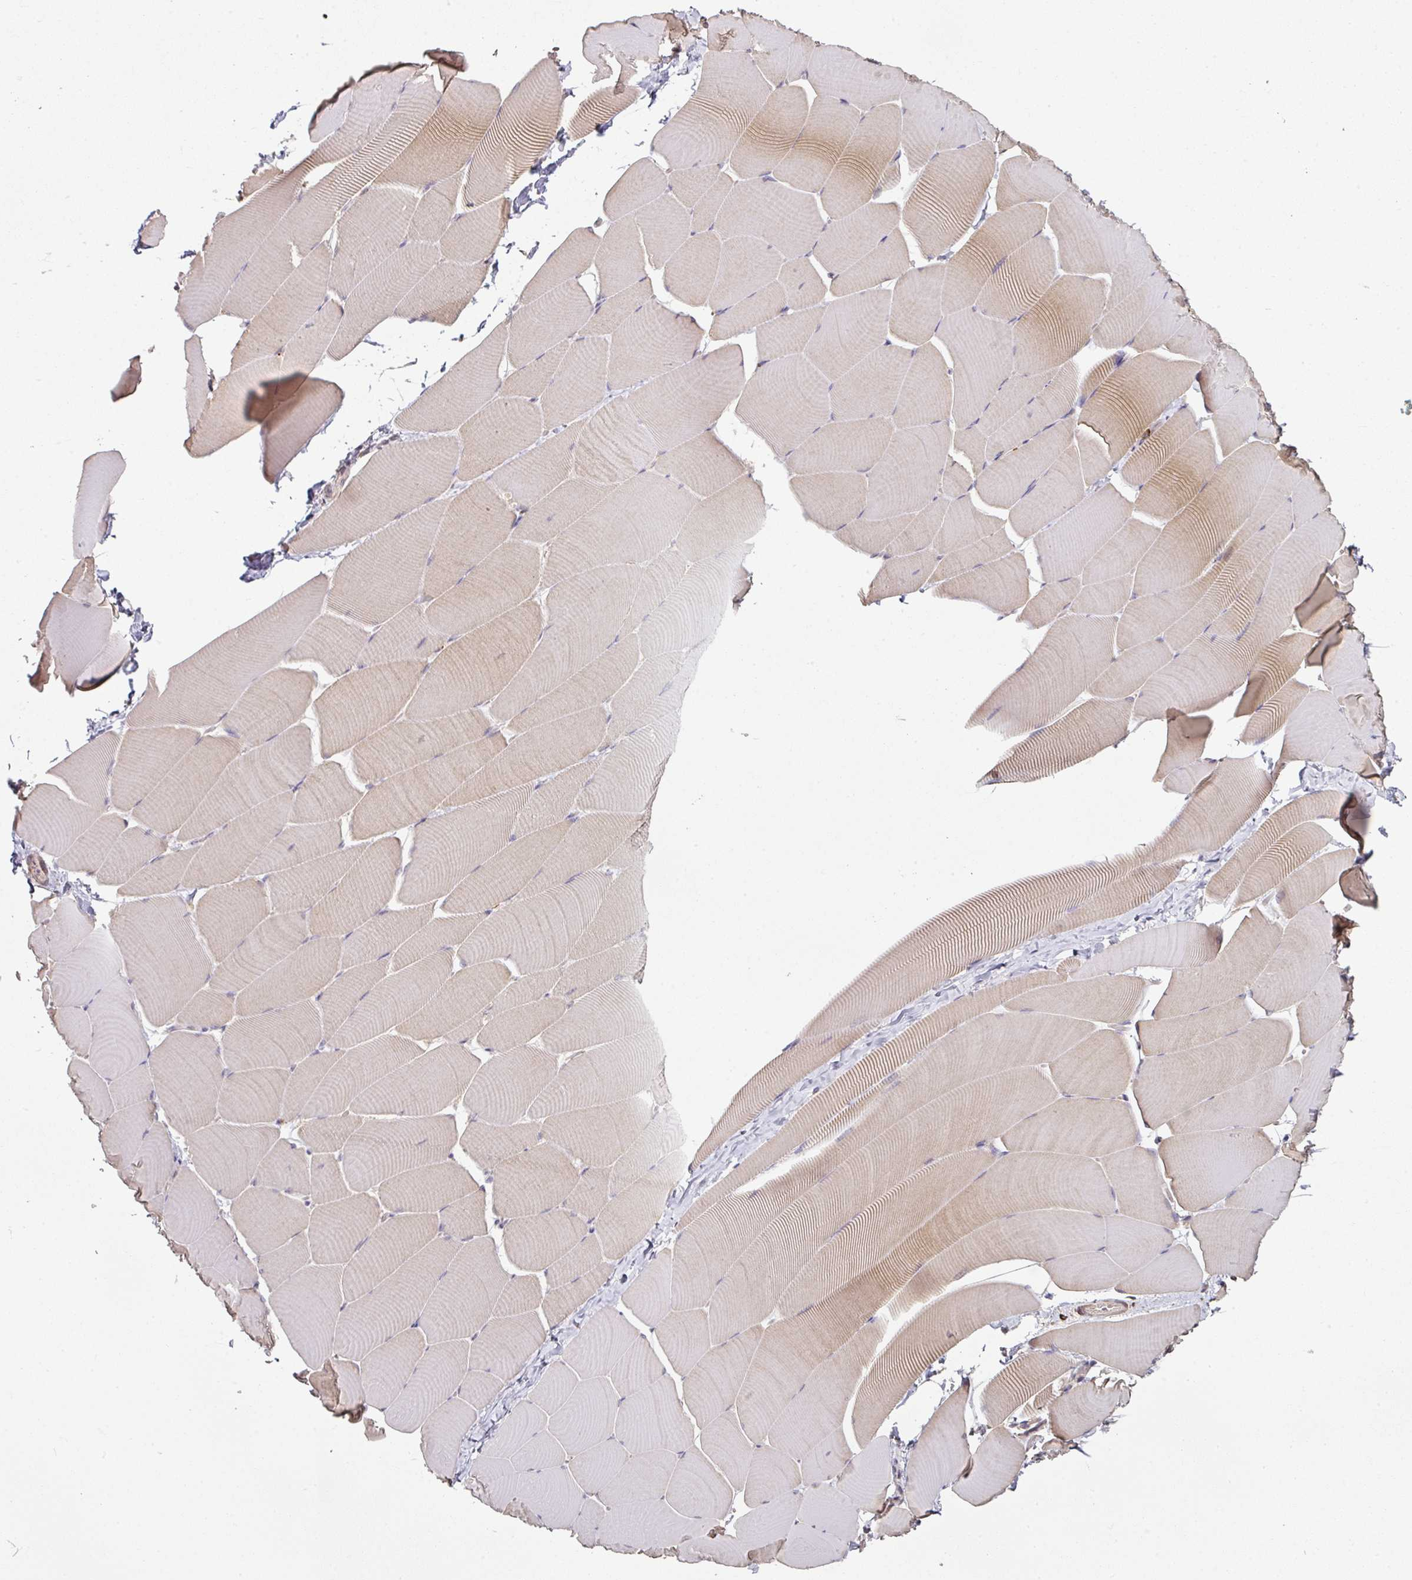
{"staining": {"intensity": "weak", "quantity": "25%-75%", "location": "cytoplasmic/membranous"}, "tissue": "skeletal muscle", "cell_type": "Myocytes", "image_type": "normal", "snomed": [{"axis": "morphology", "description": "Normal tissue, NOS"}, {"axis": "topography", "description": "Skeletal muscle"}], "caption": "Immunohistochemical staining of normal human skeletal muscle demonstrates low levels of weak cytoplasmic/membranous positivity in approximately 25%-75% of myocytes. (IHC, brightfield microscopy, high magnification).", "gene": "OLFML2B", "patient": {"sex": "male", "age": 25}}